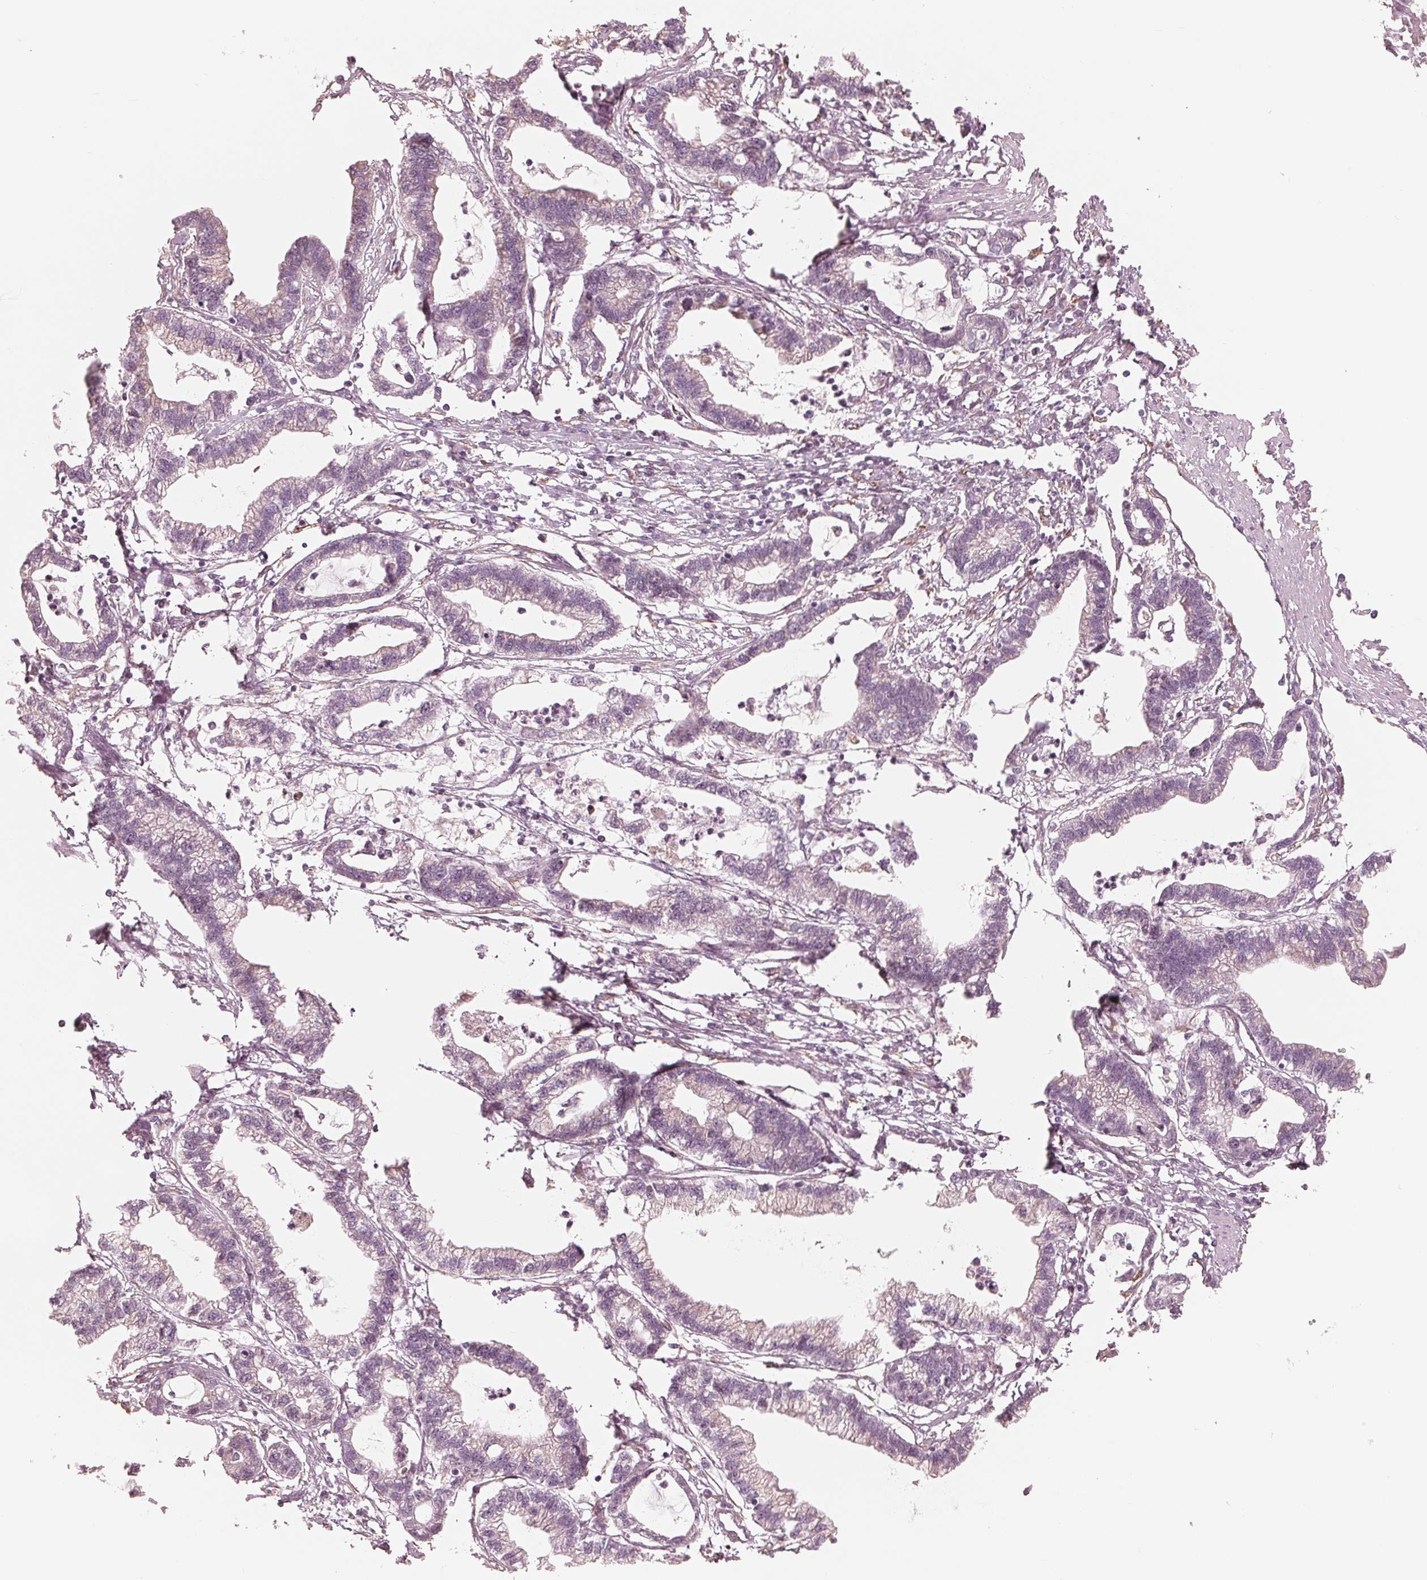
{"staining": {"intensity": "negative", "quantity": "none", "location": "none"}, "tissue": "stomach cancer", "cell_type": "Tumor cells", "image_type": "cancer", "snomed": [{"axis": "morphology", "description": "Adenocarcinoma, NOS"}, {"axis": "topography", "description": "Stomach"}], "caption": "An IHC photomicrograph of adenocarcinoma (stomach) is shown. There is no staining in tumor cells of adenocarcinoma (stomach).", "gene": "IKBIP", "patient": {"sex": "male", "age": 83}}